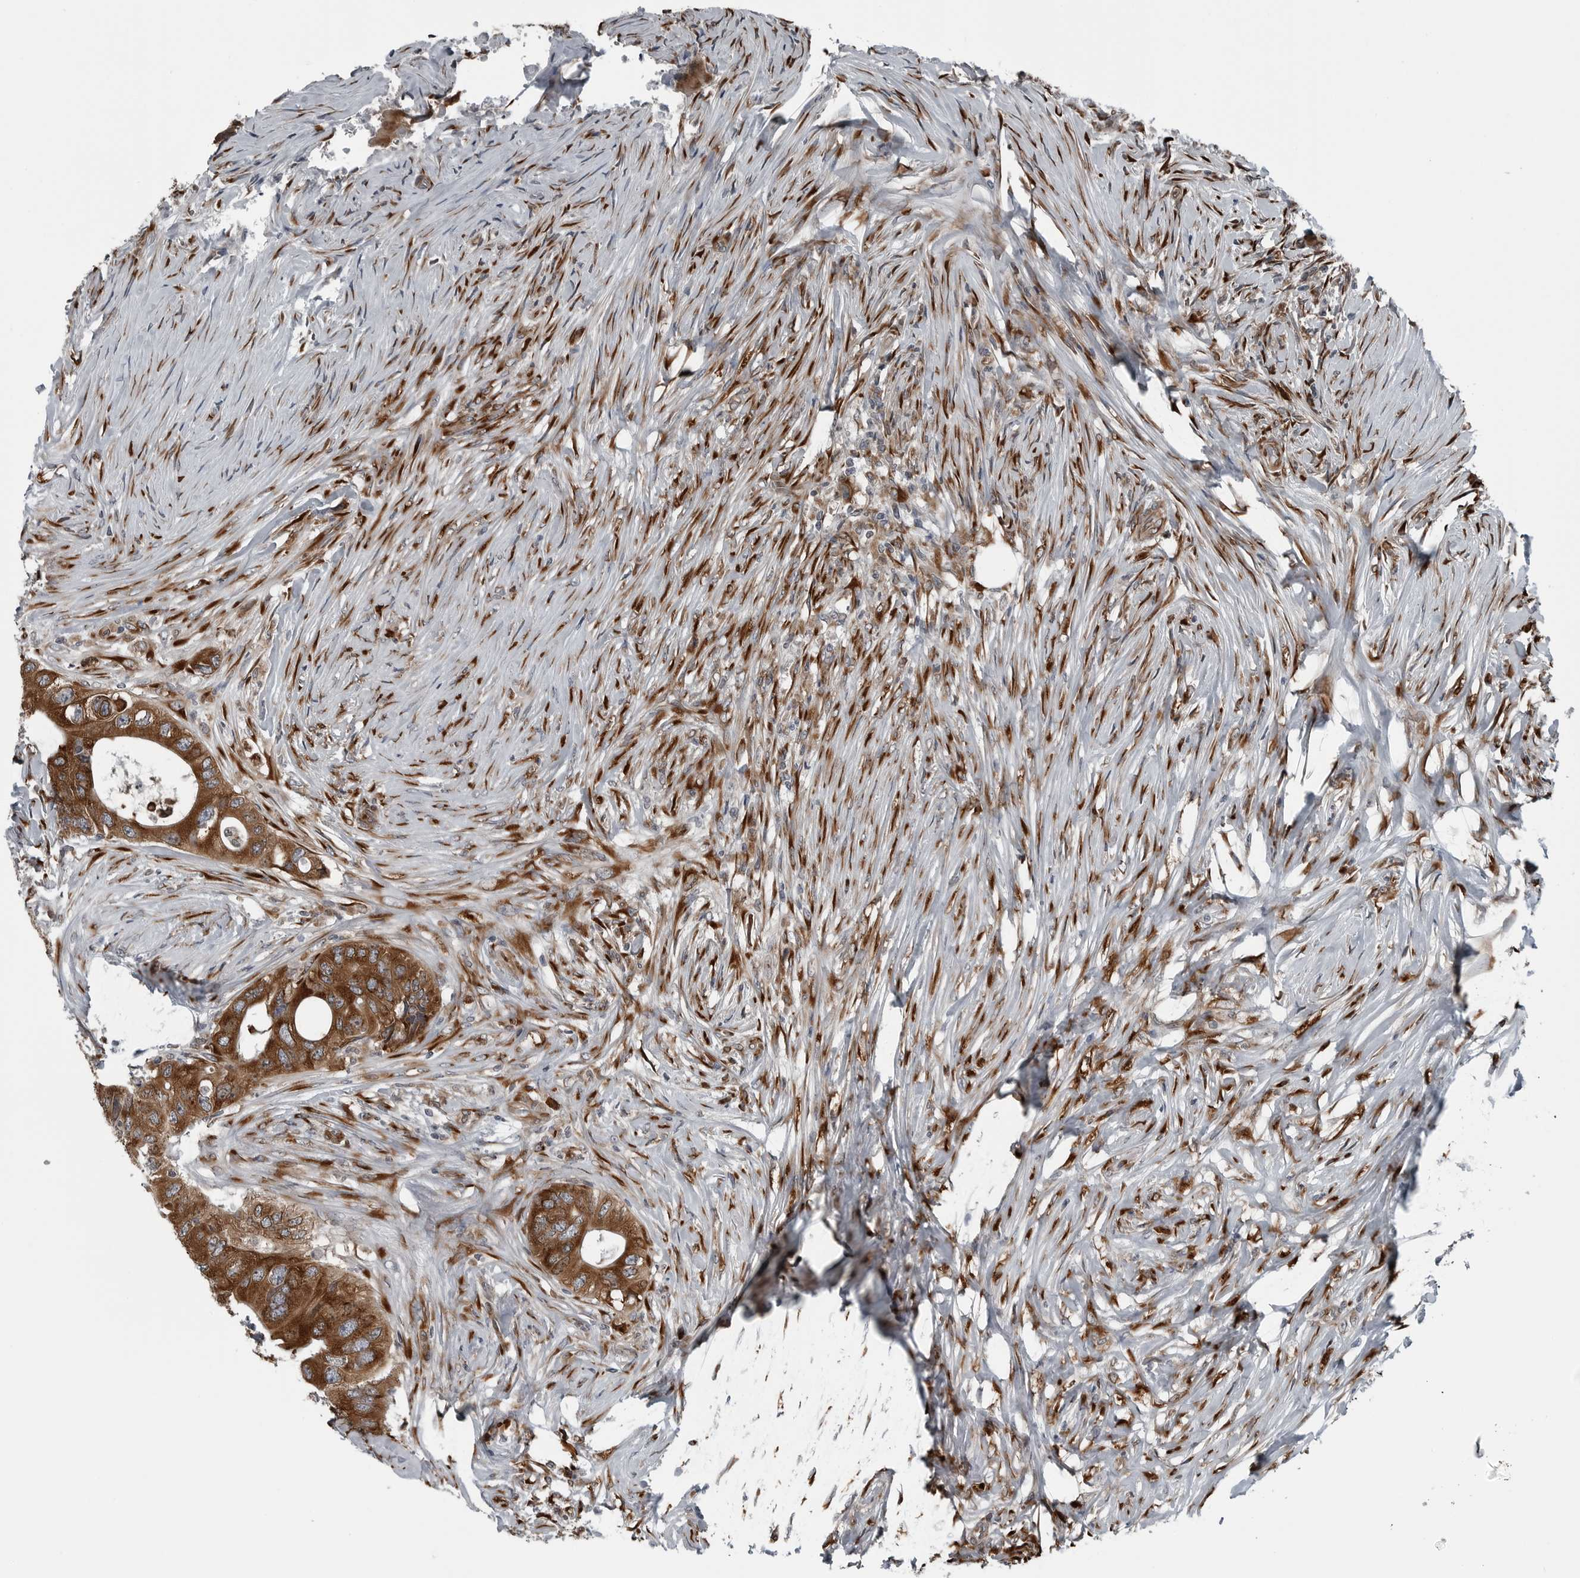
{"staining": {"intensity": "strong", "quantity": ">75%", "location": "cytoplasmic/membranous"}, "tissue": "colorectal cancer", "cell_type": "Tumor cells", "image_type": "cancer", "snomed": [{"axis": "morphology", "description": "Adenocarcinoma, NOS"}, {"axis": "topography", "description": "Colon"}], "caption": "Brown immunohistochemical staining in human colorectal cancer reveals strong cytoplasmic/membranous positivity in about >75% of tumor cells. (DAB = brown stain, brightfield microscopy at high magnification).", "gene": "CEP85", "patient": {"sex": "male", "age": 71}}